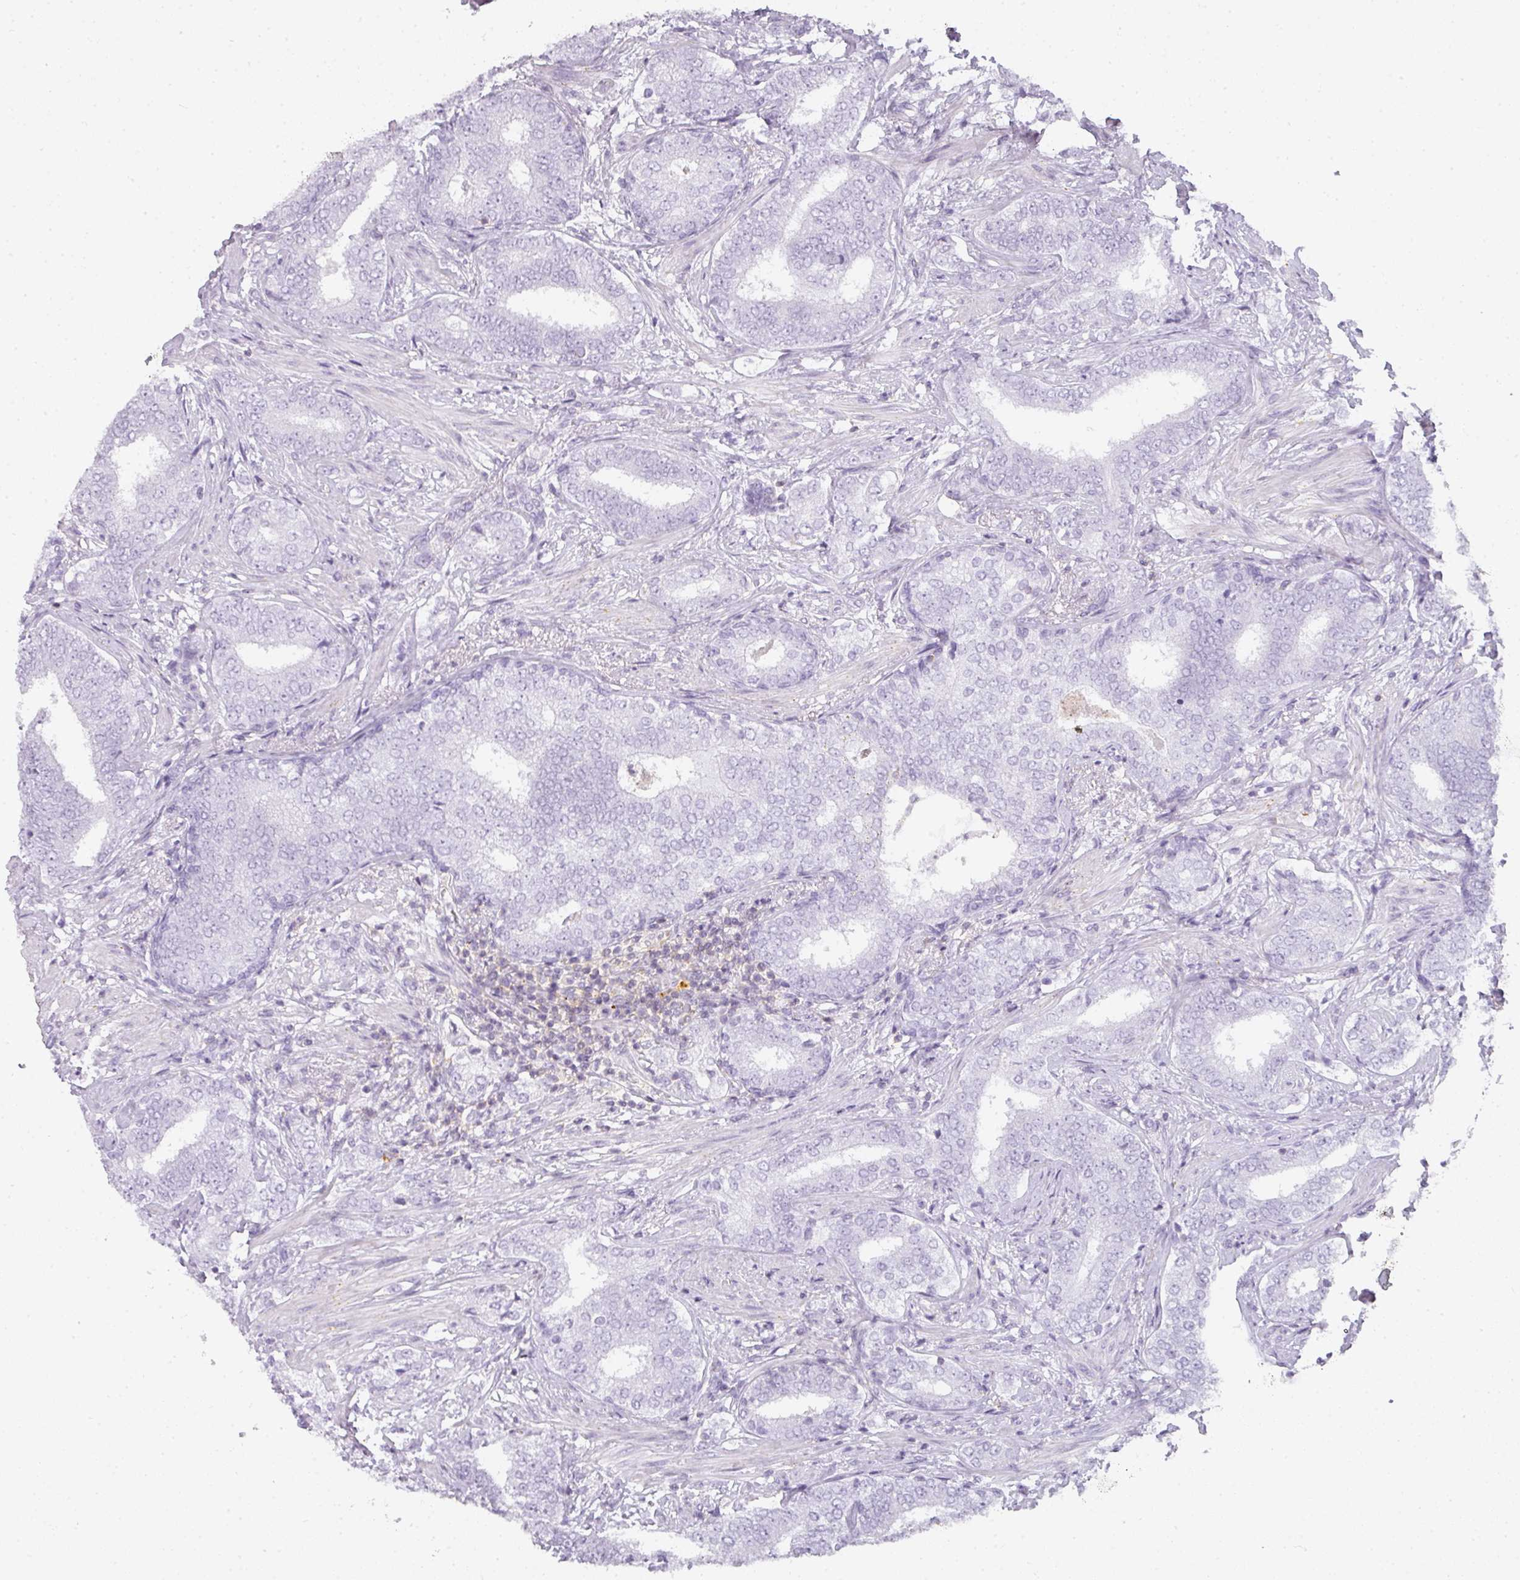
{"staining": {"intensity": "negative", "quantity": "none", "location": "none"}, "tissue": "prostate cancer", "cell_type": "Tumor cells", "image_type": "cancer", "snomed": [{"axis": "morphology", "description": "Adenocarcinoma, High grade"}, {"axis": "topography", "description": "Prostate"}], "caption": "This image is of prostate cancer (adenocarcinoma (high-grade)) stained with immunohistochemistry to label a protein in brown with the nuclei are counter-stained blue. There is no positivity in tumor cells.", "gene": "TMEM42", "patient": {"sex": "male", "age": 72}}